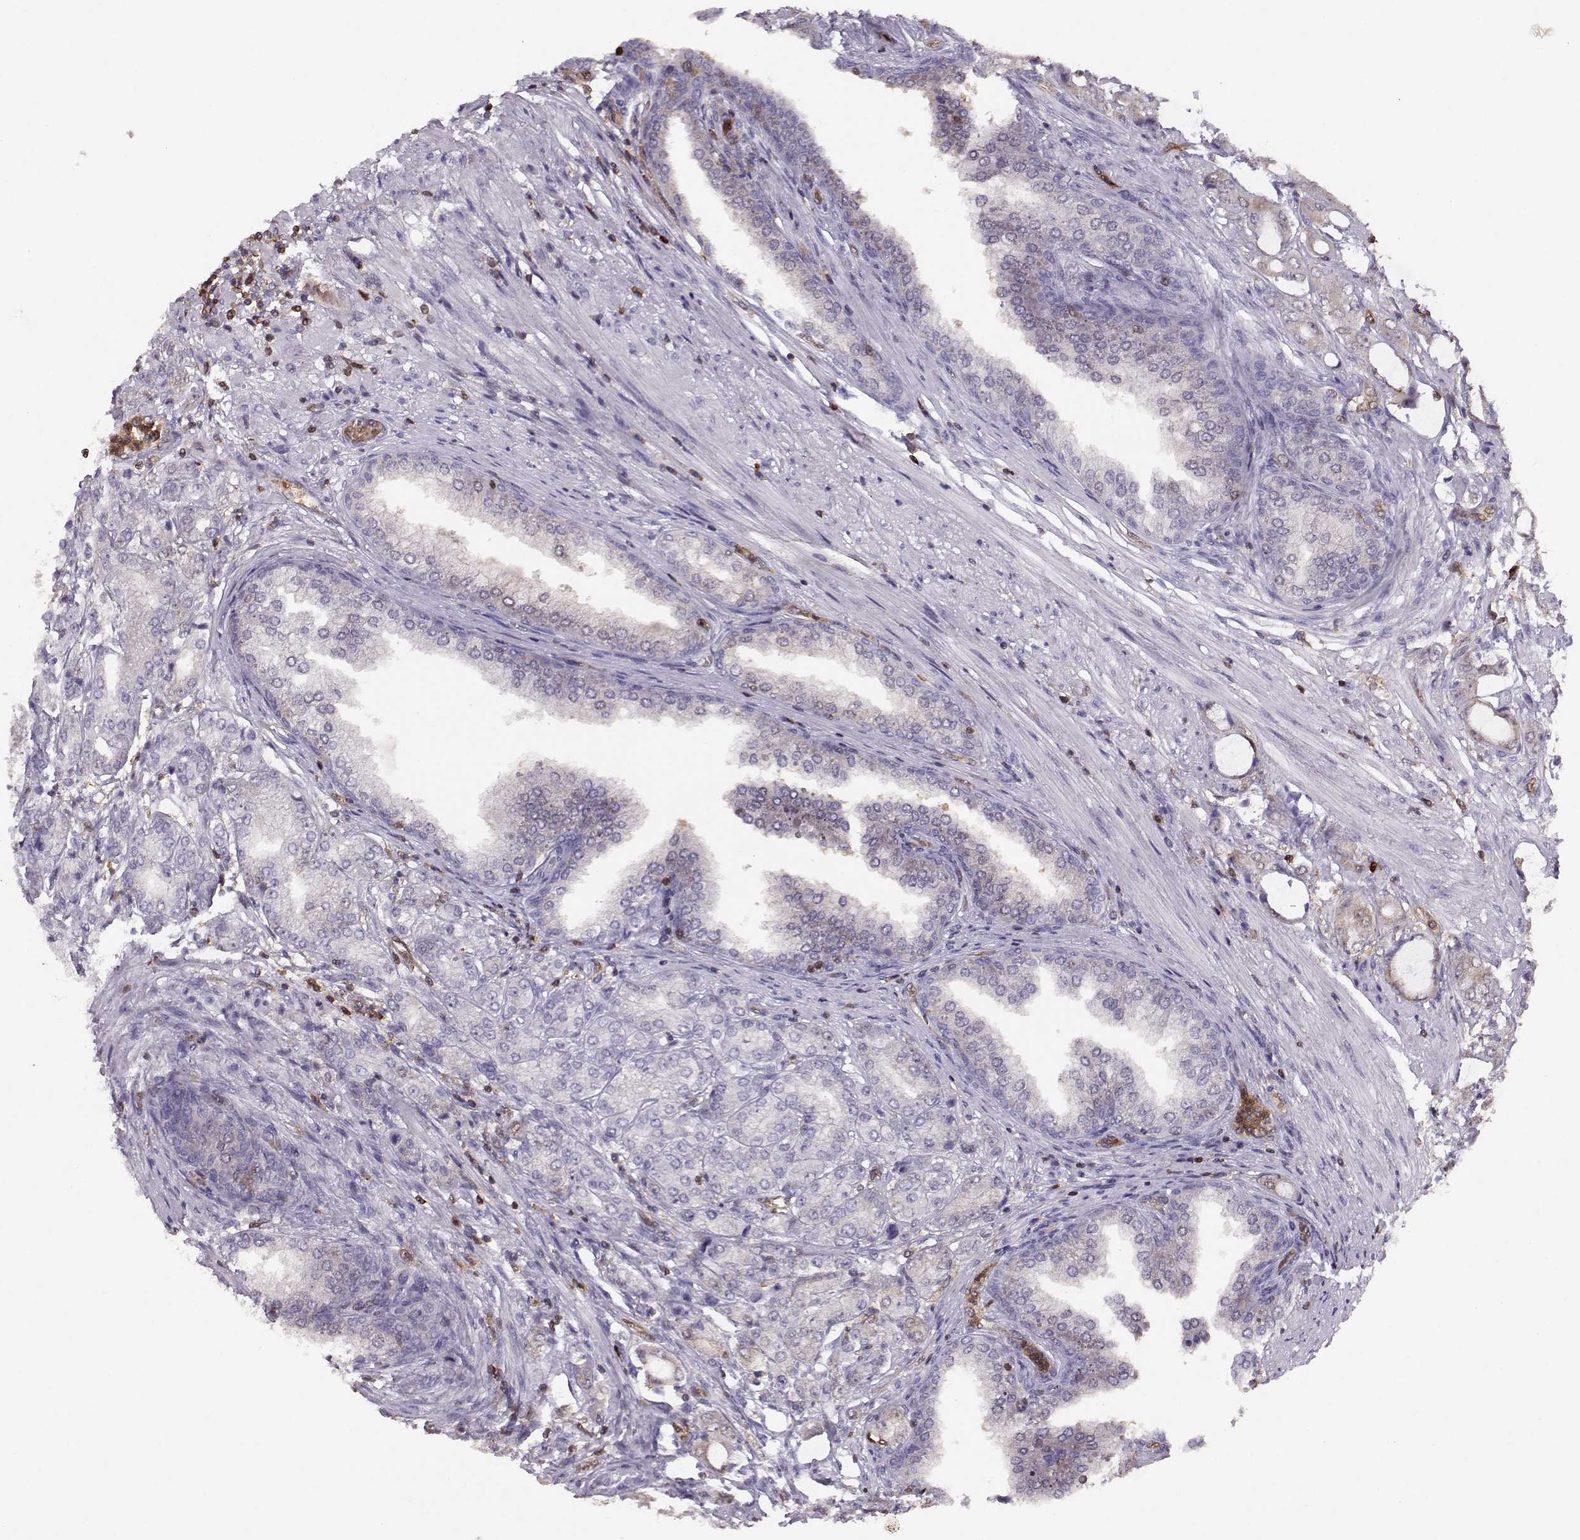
{"staining": {"intensity": "negative", "quantity": "none", "location": "none"}, "tissue": "prostate cancer", "cell_type": "Tumor cells", "image_type": "cancer", "snomed": [{"axis": "morphology", "description": "Adenocarcinoma, NOS"}, {"axis": "topography", "description": "Prostate"}], "caption": "Tumor cells are negative for brown protein staining in prostate cancer.", "gene": "PNP", "patient": {"sex": "male", "age": 63}}